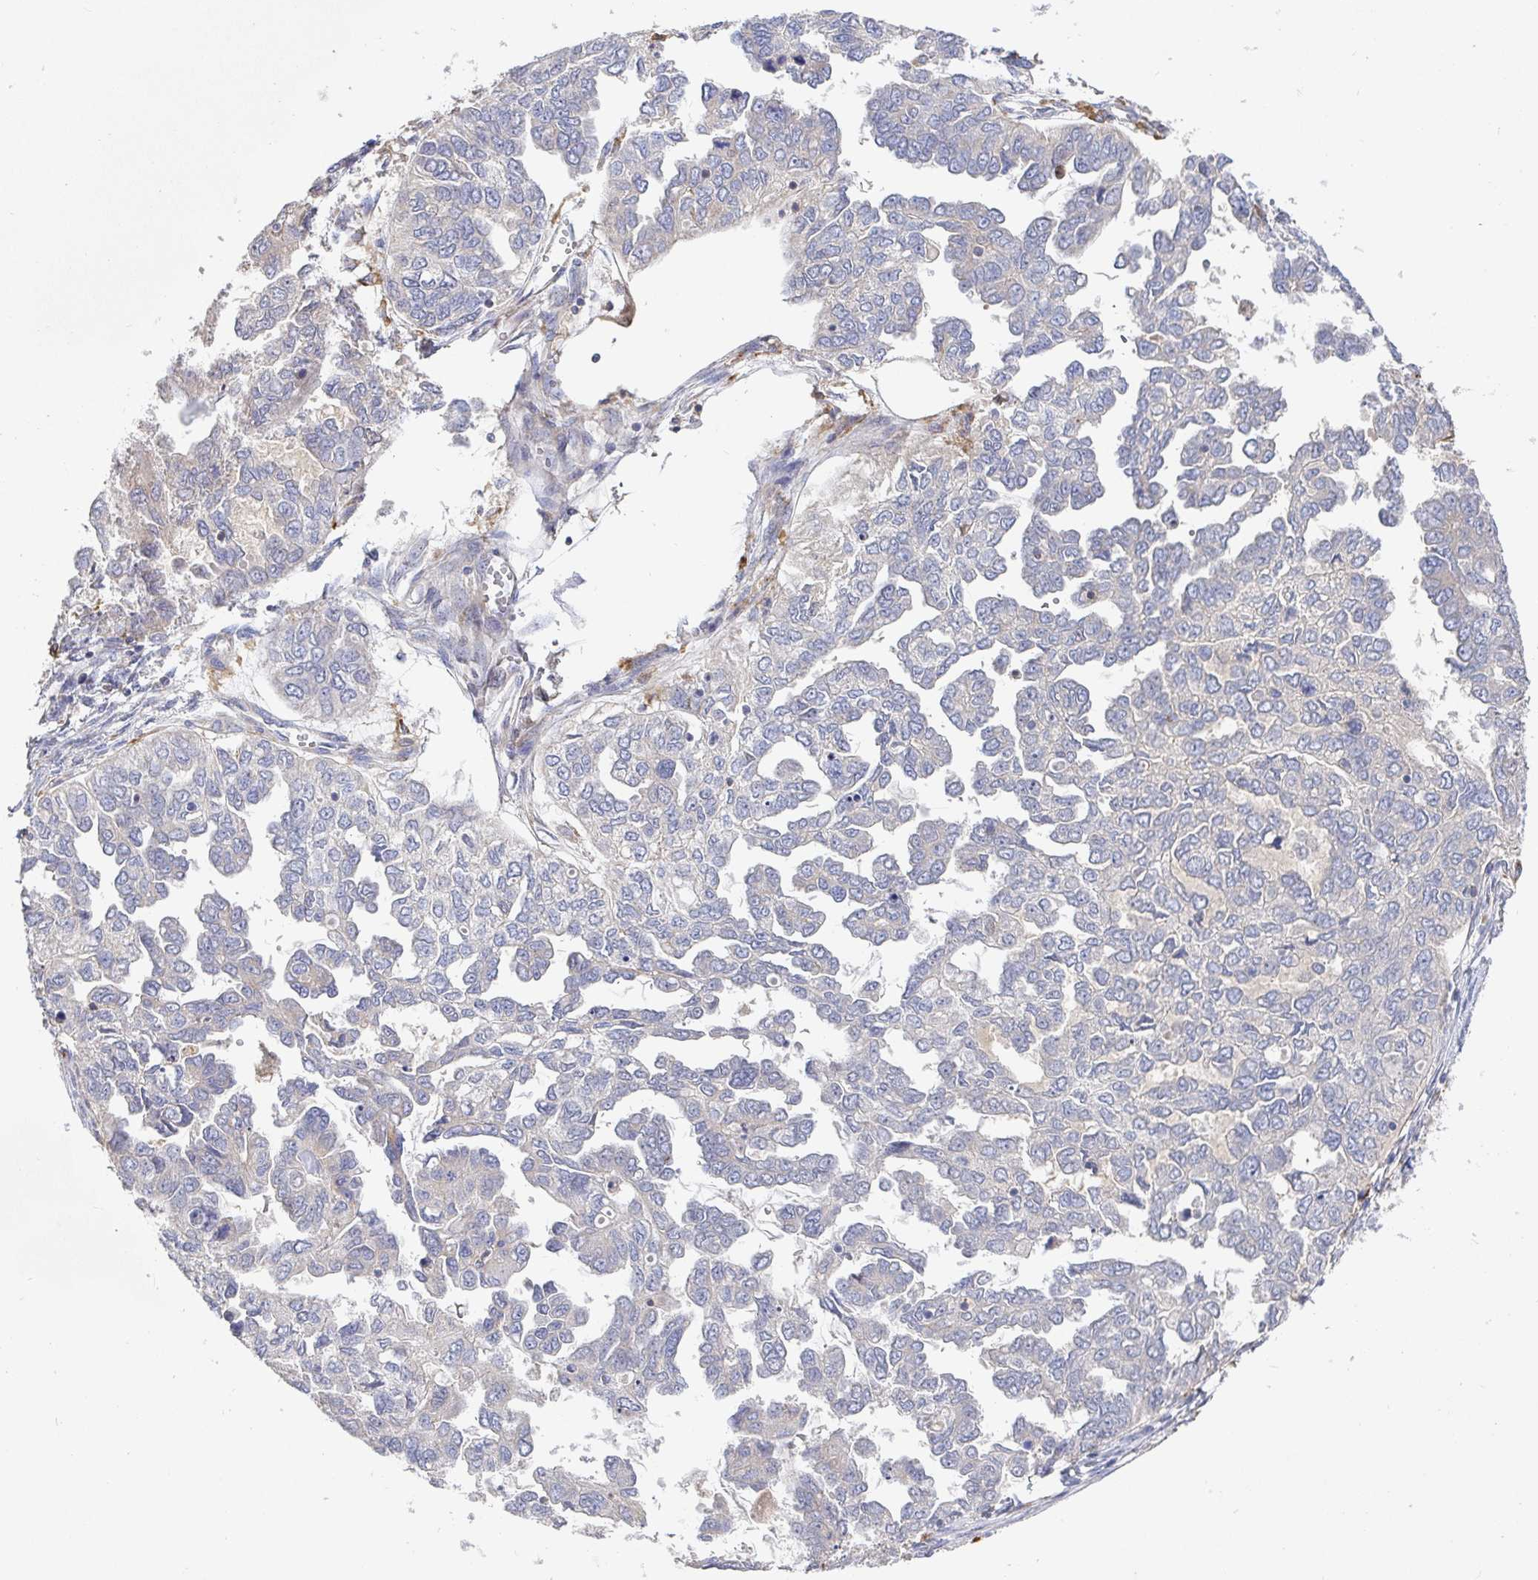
{"staining": {"intensity": "negative", "quantity": "none", "location": "none"}, "tissue": "ovarian cancer", "cell_type": "Tumor cells", "image_type": "cancer", "snomed": [{"axis": "morphology", "description": "Cystadenocarcinoma, serous, NOS"}, {"axis": "topography", "description": "Ovary"}], "caption": "Serous cystadenocarcinoma (ovarian) was stained to show a protein in brown. There is no significant positivity in tumor cells.", "gene": "IRAK2", "patient": {"sex": "female", "age": 53}}